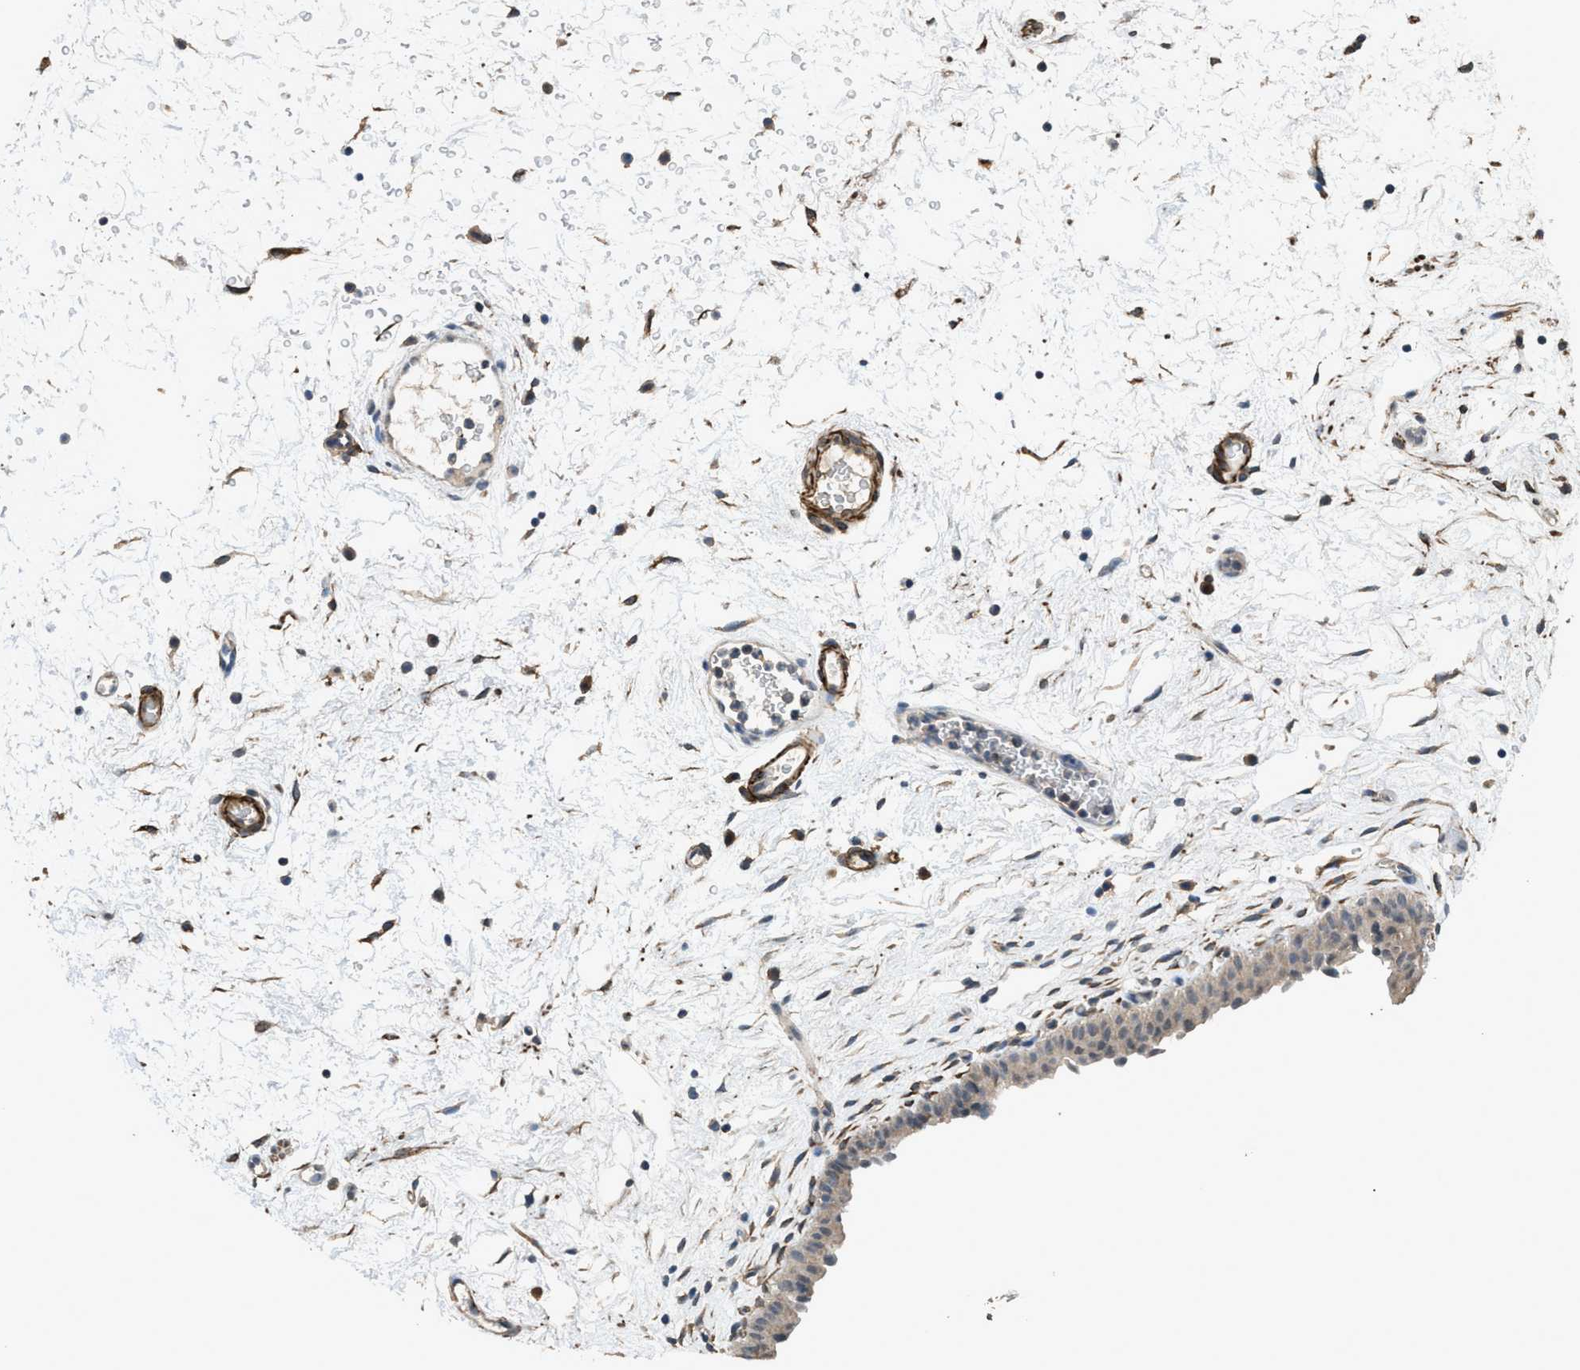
{"staining": {"intensity": "weak", "quantity": "<25%", "location": "cytoplasmic/membranous"}, "tissue": "urinary bladder", "cell_type": "Urothelial cells", "image_type": "normal", "snomed": [{"axis": "morphology", "description": "Normal tissue, NOS"}, {"axis": "topography", "description": "Urinary bladder"}], "caption": "This micrograph is of normal urinary bladder stained with immunohistochemistry to label a protein in brown with the nuclei are counter-stained blue. There is no positivity in urothelial cells. Brightfield microscopy of immunohistochemistry (IHC) stained with DAB (3,3'-diaminobenzidine) (brown) and hematoxylin (blue), captured at high magnification.", "gene": "SYNM", "patient": {"sex": "male", "age": 46}}